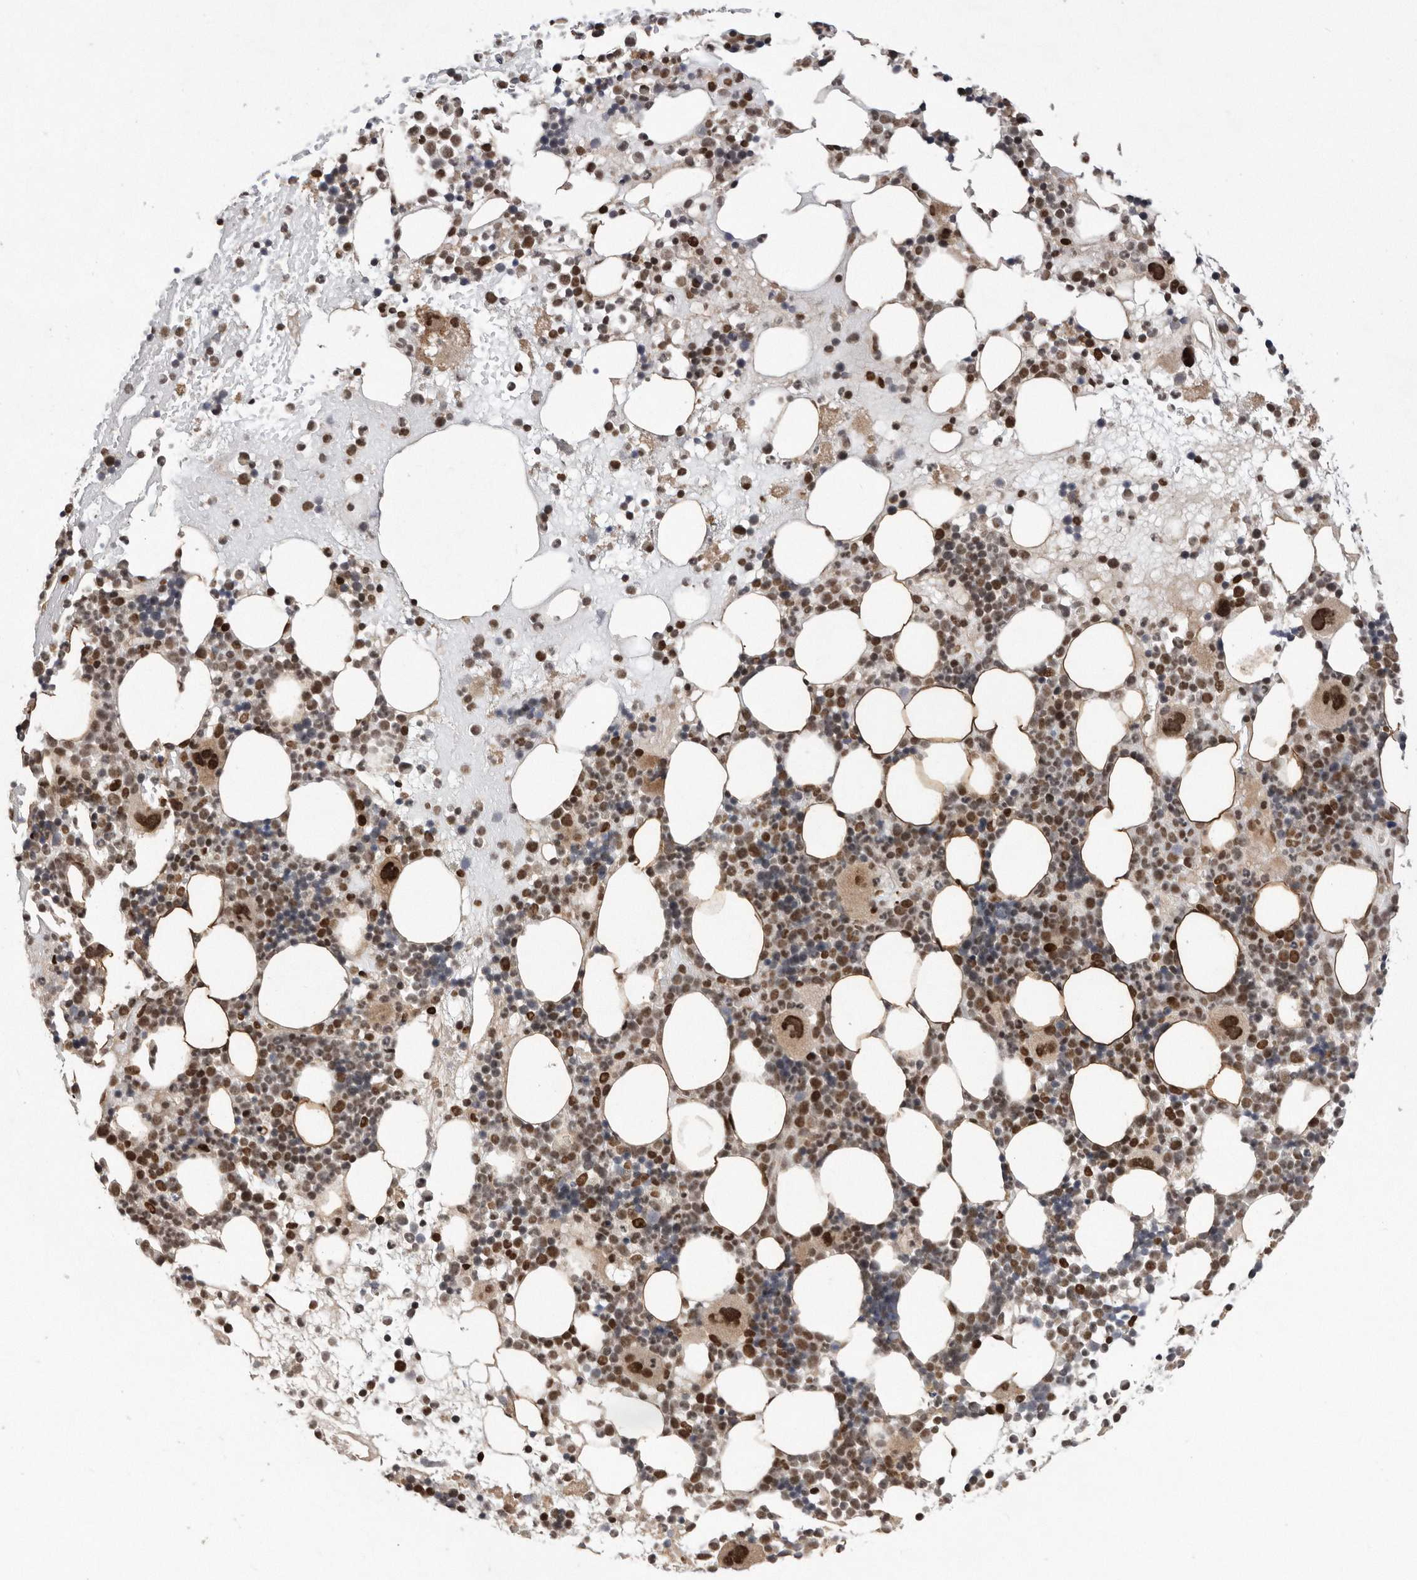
{"staining": {"intensity": "strong", "quantity": "25%-75%", "location": "nuclear"}, "tissue": "bone marrow", "cell_type": "Hematopoietic cells", "image_type": "normal", "snomed": [{"axis": "morphology", "description": "Normal tissue, NOS"}, {"axis": "topography", "description": "Bone marrow"}], "caption": "This micrograph displays normal bone marrow stained with immunohistochemistry to label a protein in brown. The nuclear of hematopoietic cells show strong positivity for the protein. Nuclei are counter-stained blue.", "gene": "TDRD3", "patient": {"sex": "female", "age": 57}}